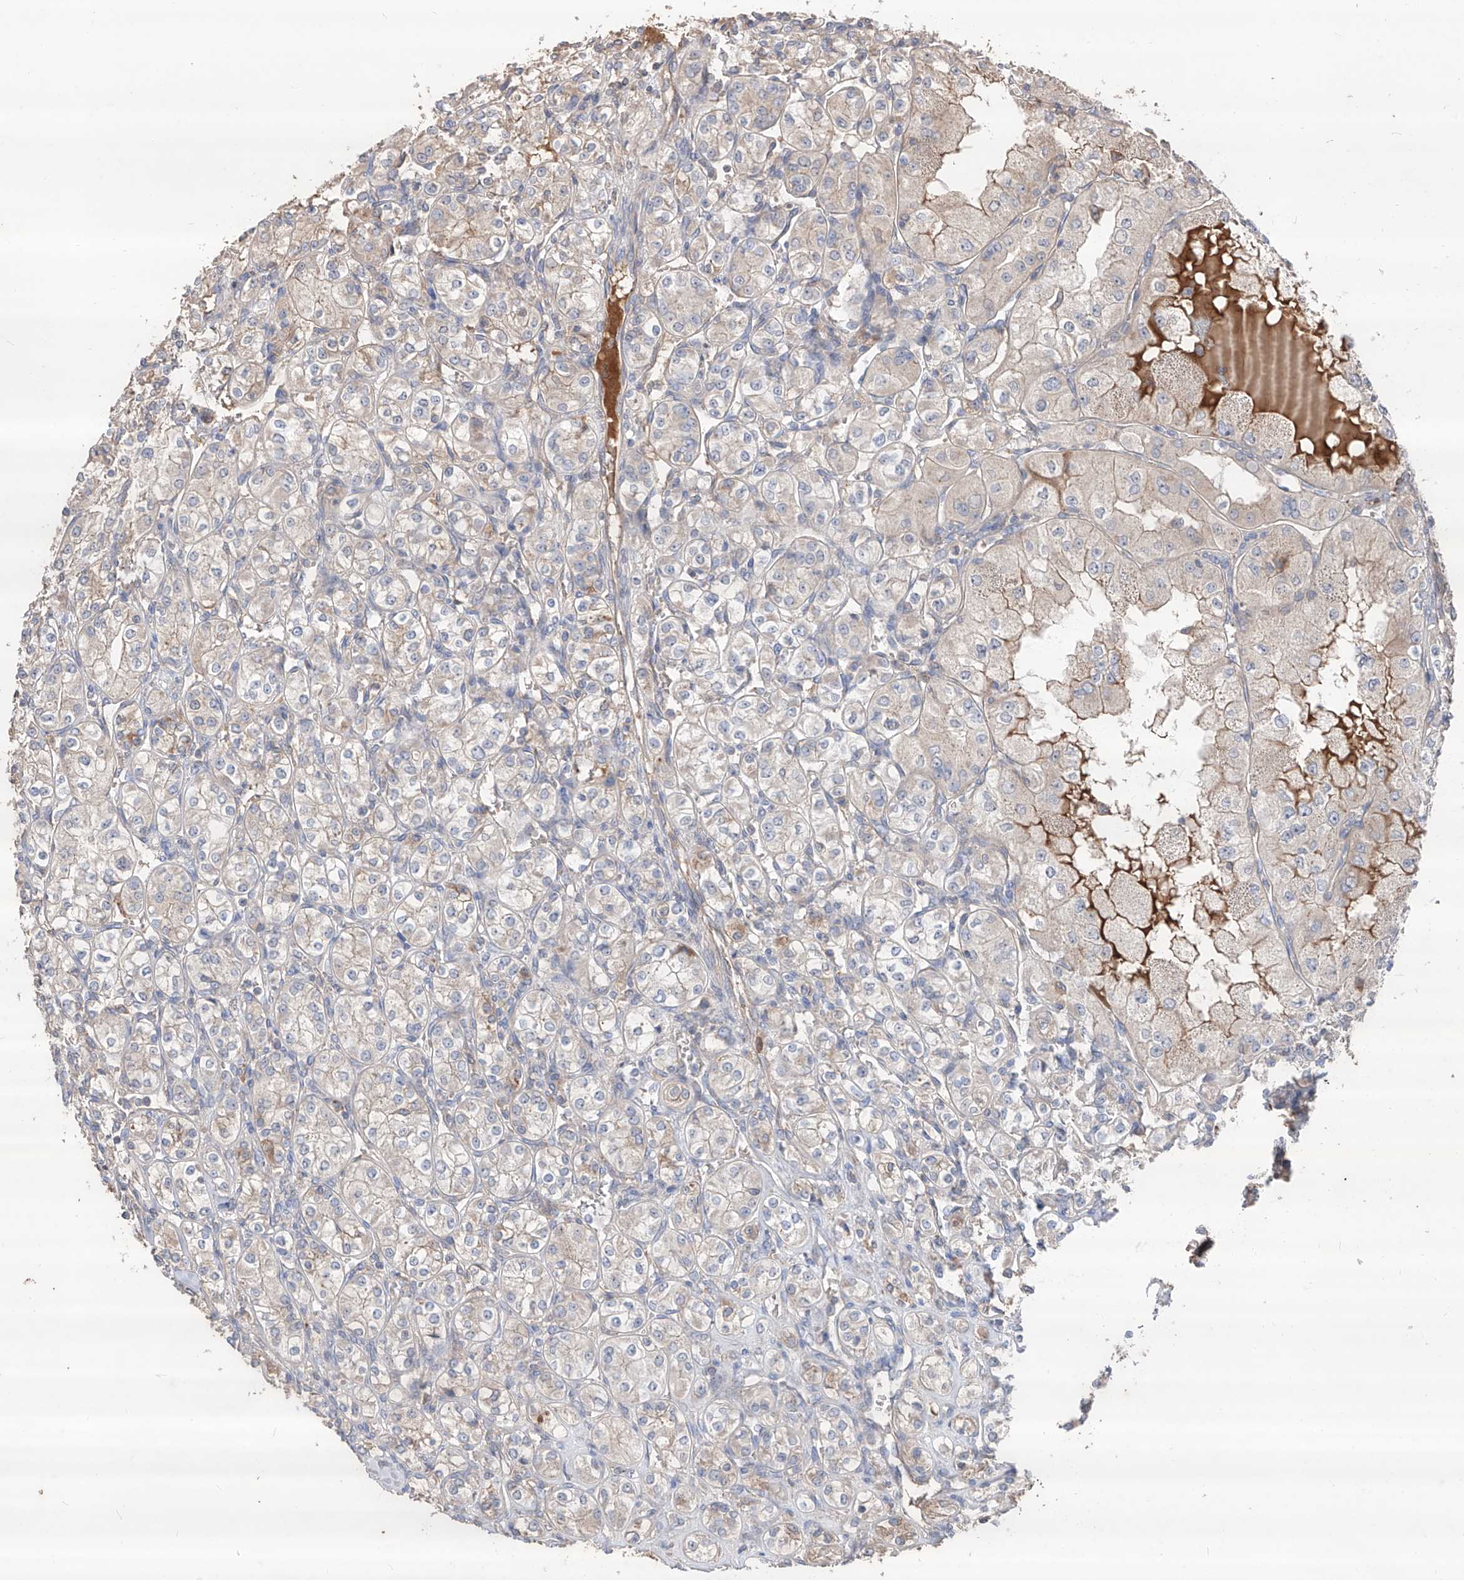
{"staining": {"intensity": "negative", "quantity": "none", "location": "none"}, "tissue": "renal cancer", "cell_type": "Tumor cells", "image_type": "cancer", "snomed": [{"axis": "morphology", "description": "Adenocarcinoma, NOS"}, {"axis": "topography", "description": "Kidney"}], "caption": "Tumor cells are negative for protein expression in human adenocarcinoma (renal).", "gene": "EDN1", "patient": {"sex": "male", "age": 77}}